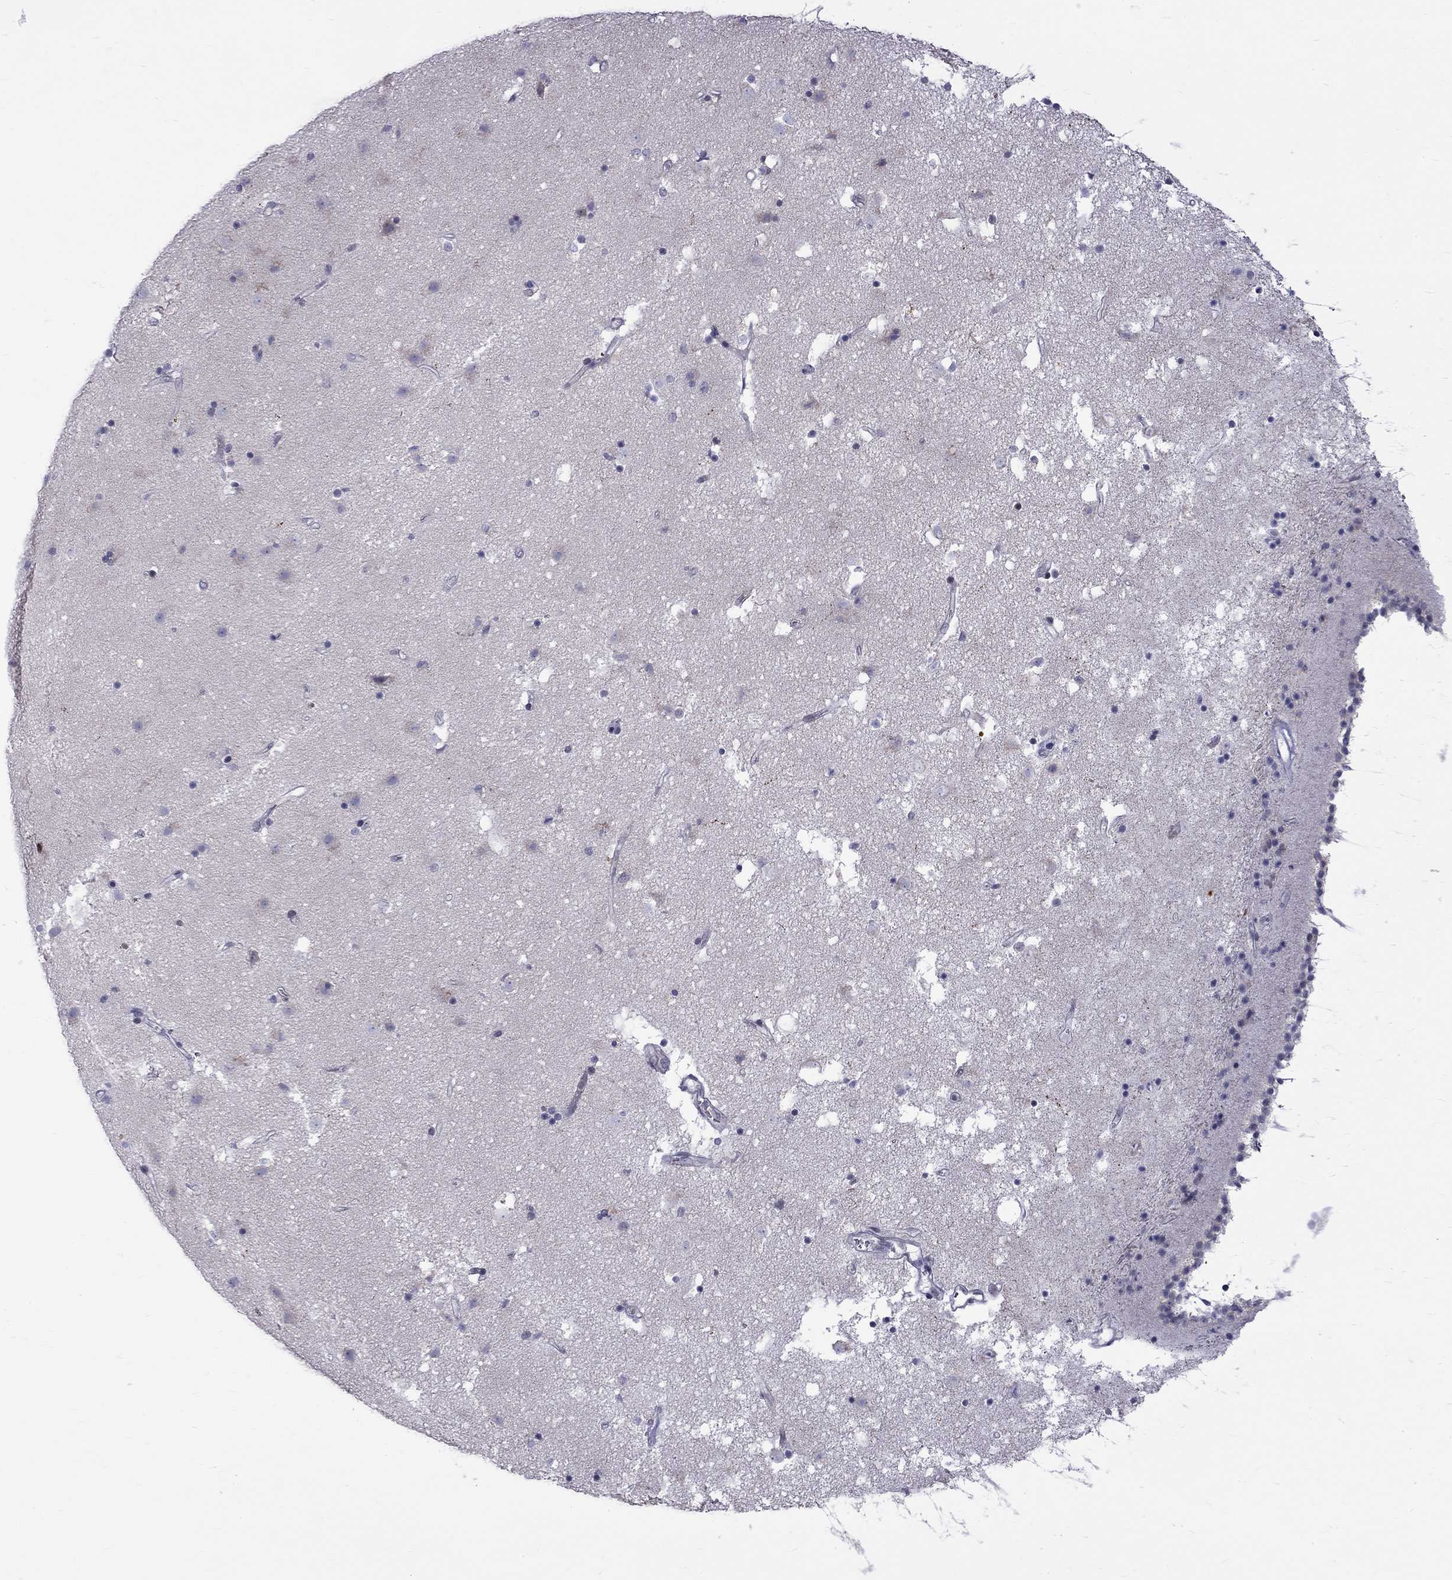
{"staining": {"intensity": "negative", "quantity": "none", "location": "none"}, "tissue": "caudate", "cell_type": "Glial cells", "image_type": "normal", "snomed": [{"axis": "morphology", "description": "Normal tissue, NOS"}, {"axis": "topography", "description": "Lateral ventricle wall"}], "caption": "High magnification brightfield microscopy of benign caudate stained with DAB (3,3'-diaminobenzidine) (brown) and counterstained with hematoxylin (blue): glial cells show no significant positivity. The staining was performed using DAB (3,3'-diaminobenzidine) to visualize the protein expression in brown, while the nuclei were stained in blue with hematoxylin (Magnification: 20x).", "gene": "RTL9", "patient": {"sex": "female", "age": 71}}